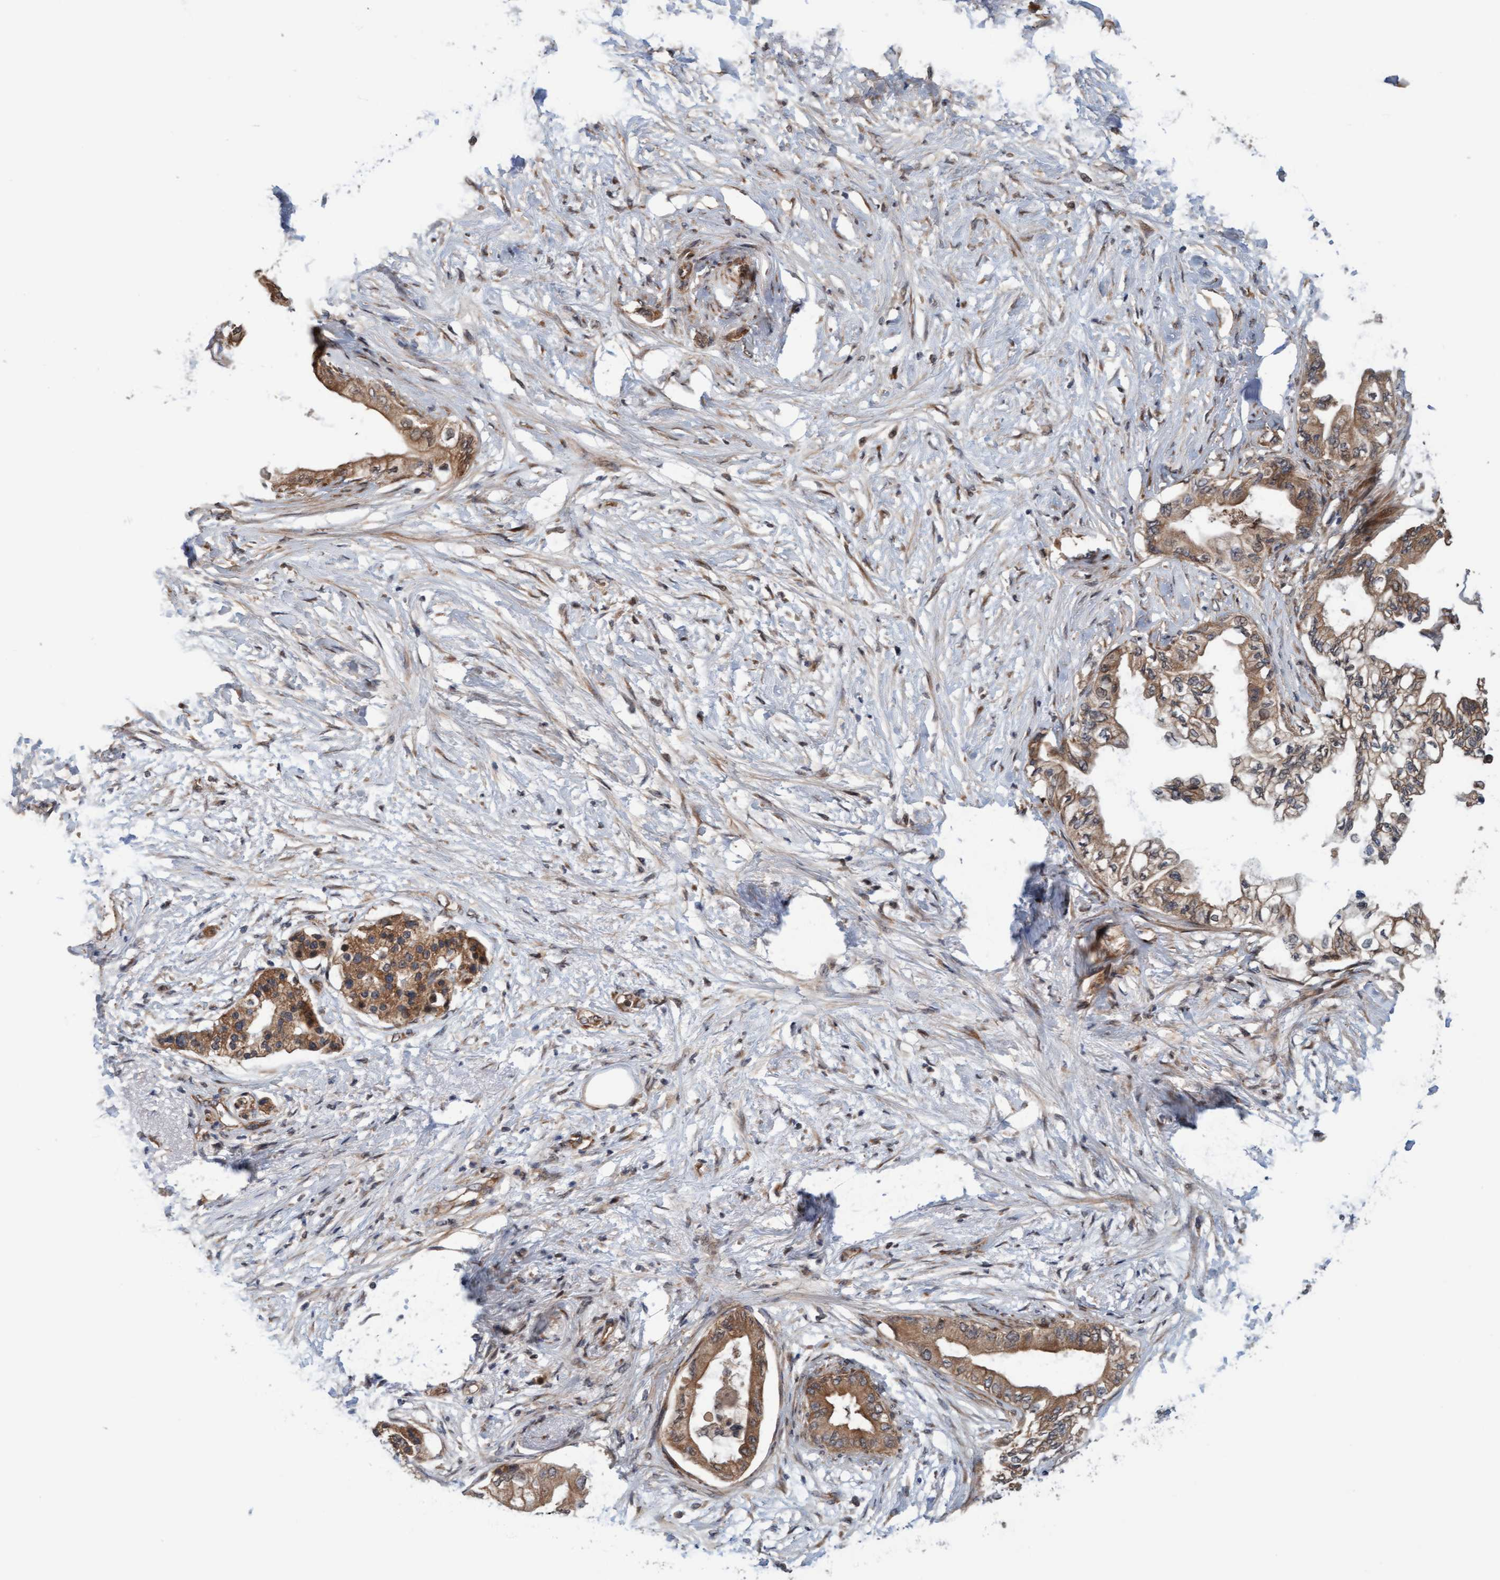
{"staining": {"intensity": "moderate", "quantity": ">75%", "location": "cytoplasmic/membranous"}, "tissue": "pancreatic cancer", "cell_type": "Tumor cells", "image_type": "cancer", "snomed": [{"axis": "morphology", "description": "Normal tissue, NOS"}, {"axis": "morphology", "description": "Adenocarcinoma, NOS"}, {"axis": "topography", "description": "Pancreas"}, {"axis": "topography", "description": "Duodenum"}], "caption": "Adenocarcinoma (pancreatic) was stained to show a protein in brown. There is medium levels of moderate cytoplasmic/membranous expression in approximately >75% of tumor cells.", "gene": "MLXIP", "patient": {"sex": "female", "age": 60}}